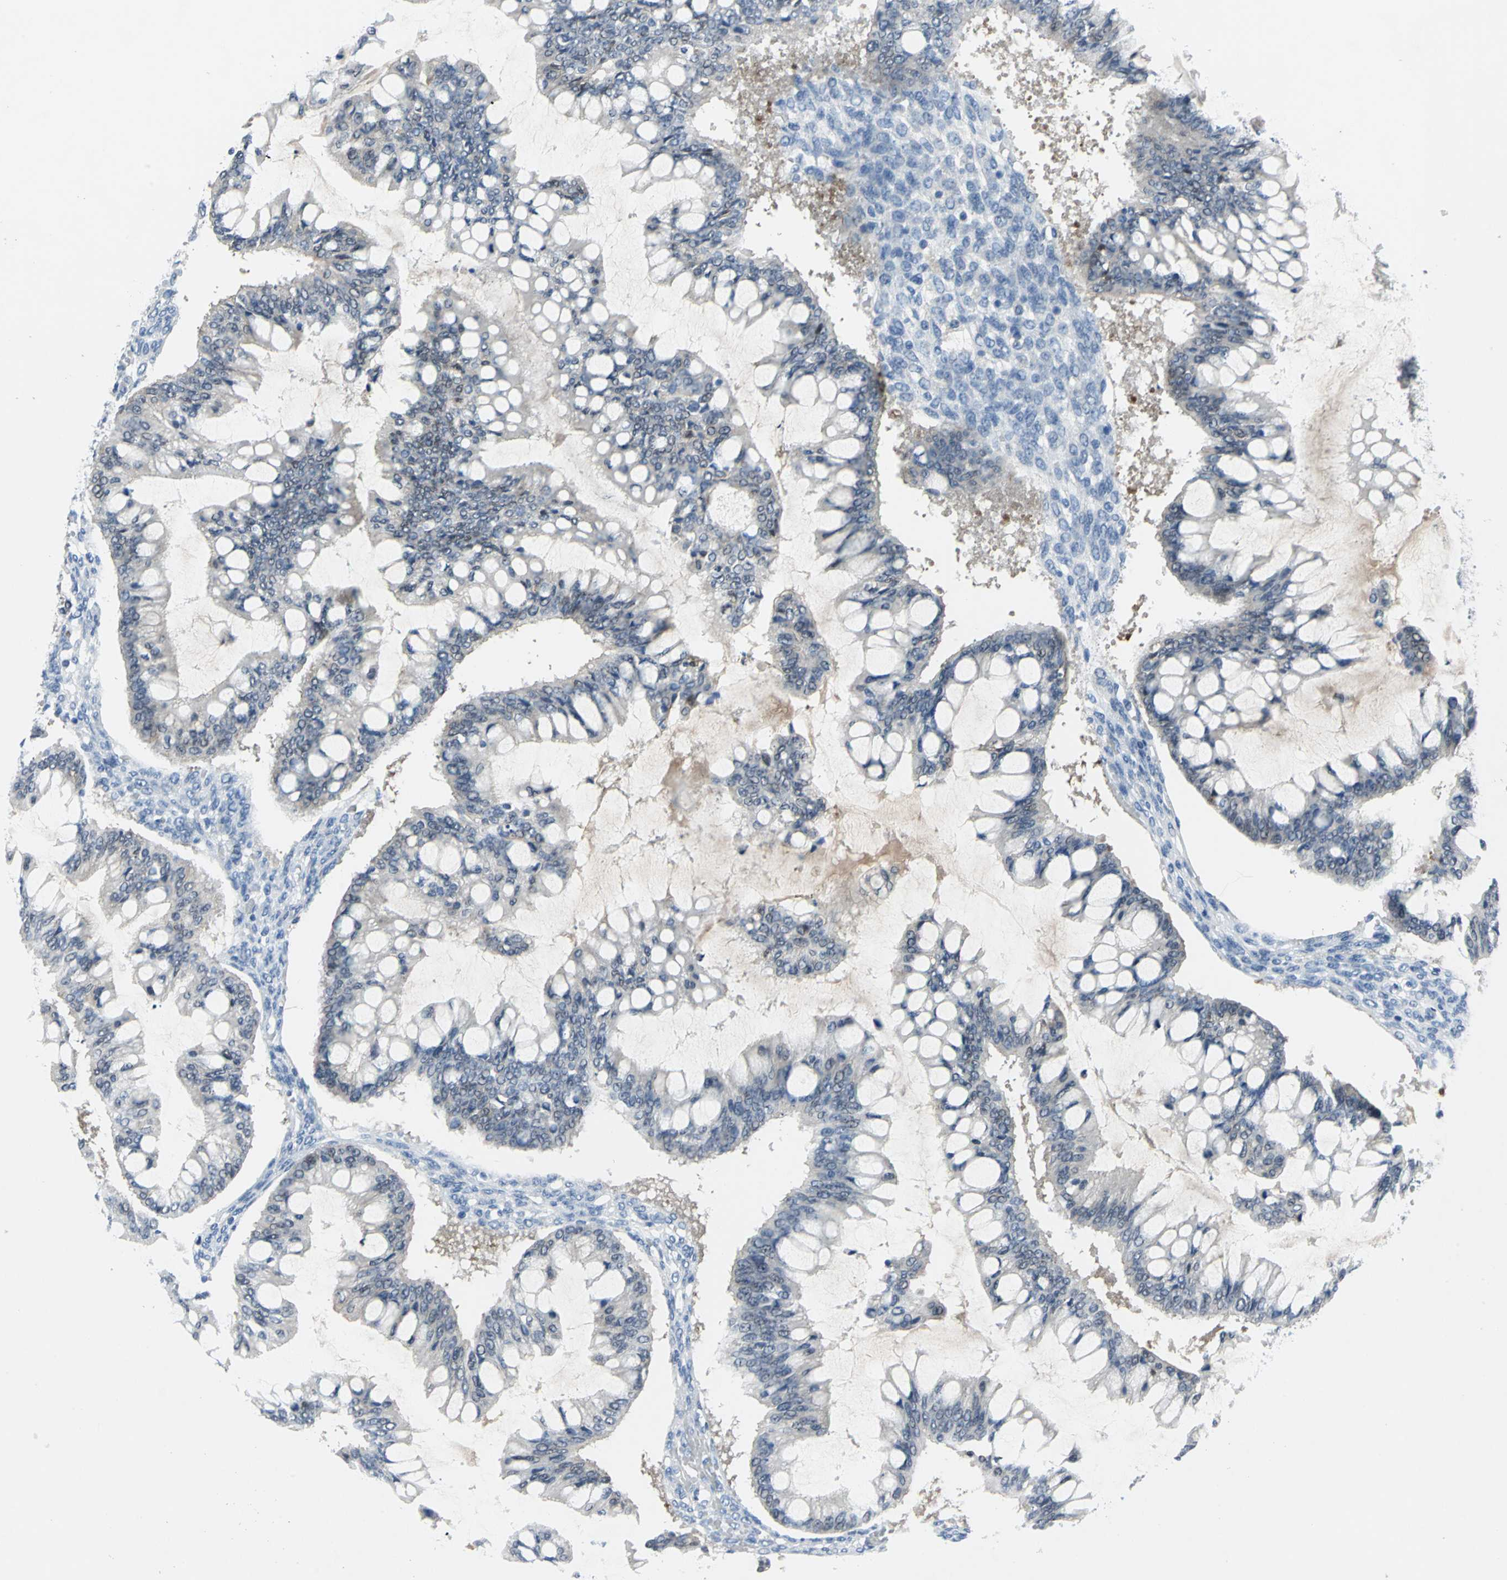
{"staining": {"intensity": "weak", "quantity": "<25%", "location": "cytoplasmic/membranous"}, "tissue": "ovarian cancer", "cell_type": "Tumor cells", "image_type": "cancer", "snomed": [{"axis": "morphology", "description": "Cystadenocarcinoma, mucinous, NOS"}, {"axis": "topography", "description": "Ovary"}], "caption": "An image of ovarian mucinous cystadenocarcinoma stained for a protein shows no brown staining in tumor cells.", "gene": "SFN", "patient": {"sex": "female", "age": 73}}